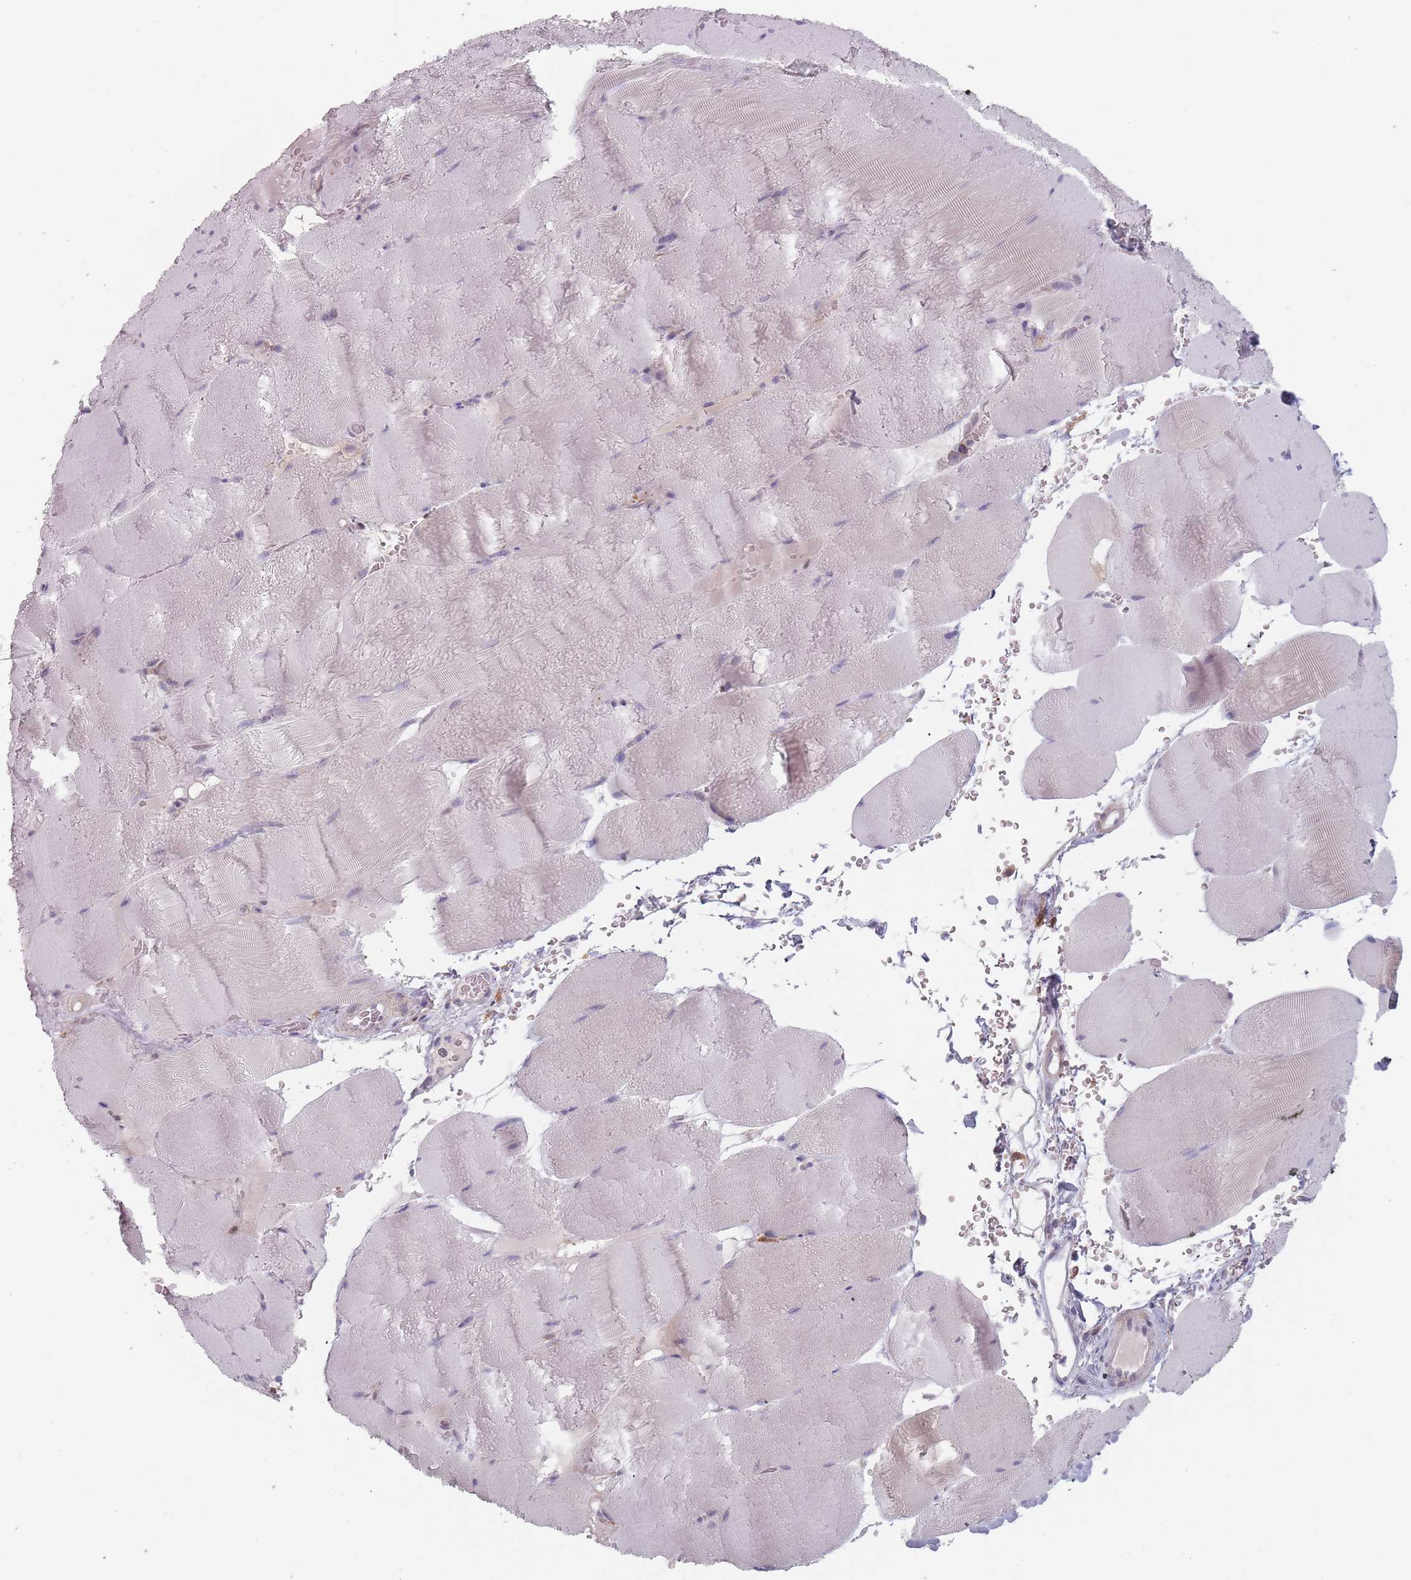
{"staining": {"intensity": "weak", "quantity": "<25%", "location": "cytoplasmic/membranous"}, "tissue": "skeletal muscle", "cell_type": "Myocytes", "image_type": "normal", "snomed": [{"axis": "morphology", "description": "Normal tissue, NOS"}, {"axis": "topography", "description": "Skeletal muscle"}, {"axis": "topography", "description": "Head-Neck"}], "caption": "High power microscopy photomicrograph of an immunohistochemistry histopathology image of benign skeletal muscle, revealing no significant staining in myocytes.", "gene": "NAXE", "patient": {"sex": "male", "age": 66}}